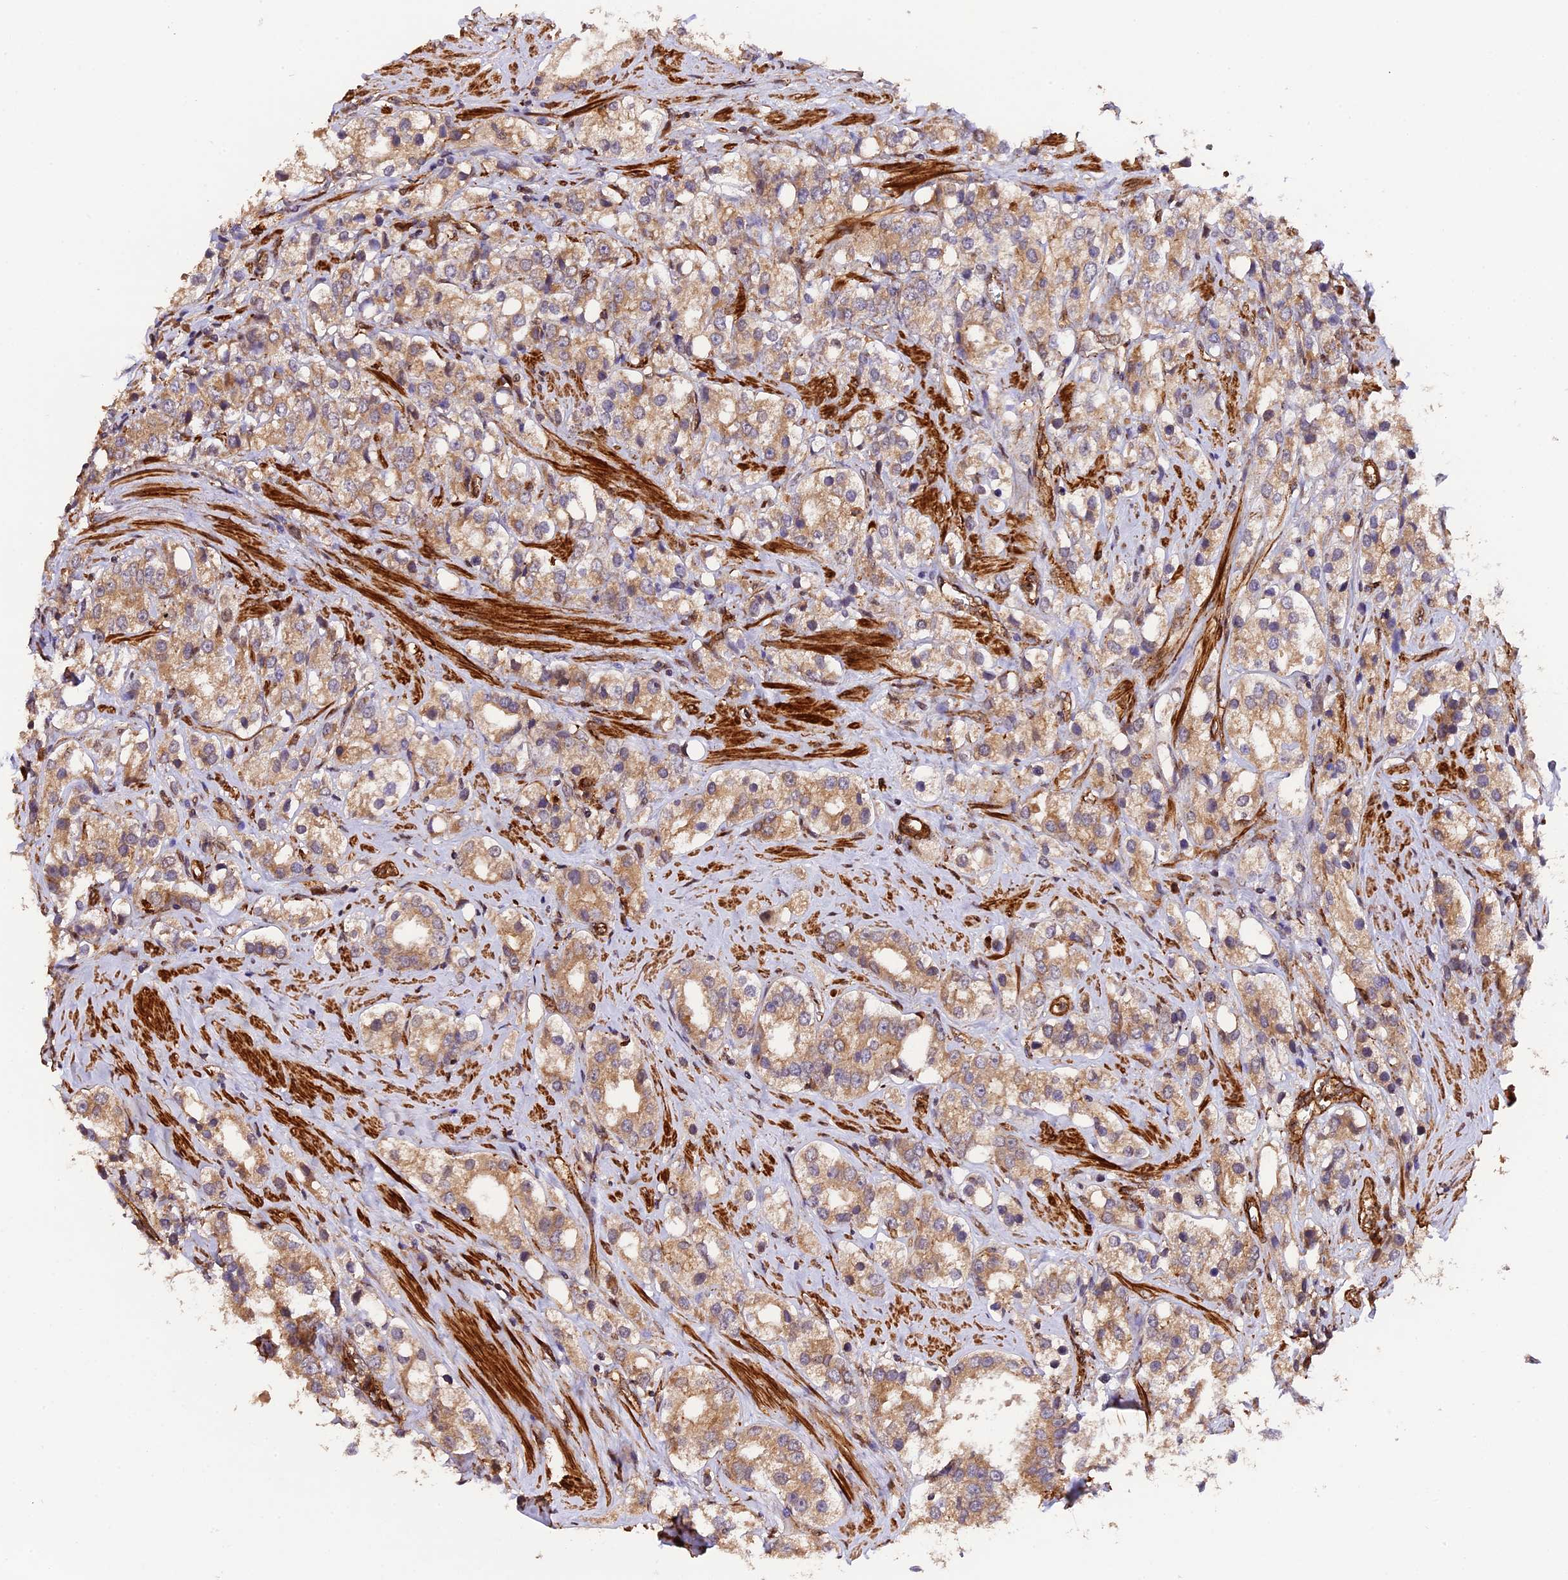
{"staining": {"intensity": "moderate", "quantity": ">75%", "location": "cytoplasmic/membranous"}, "tissue": "prostate cancer", "cell_type": "Tumor cells", "image_type": "cancer", "snomed": [{"axis": "morphology", "description": "Adenocarcinoma, NOS"}, {"axis": "topography", "description": "Prostate"}], "caption": "Immunohistochemical staining of human prostate cancer exhibits medium levels of moderate cytoplasmic/membranous positivity in about >75% of tumor cells.", "gene": "HERPUD1", "patient": {"sex": "male", "age": 79}}